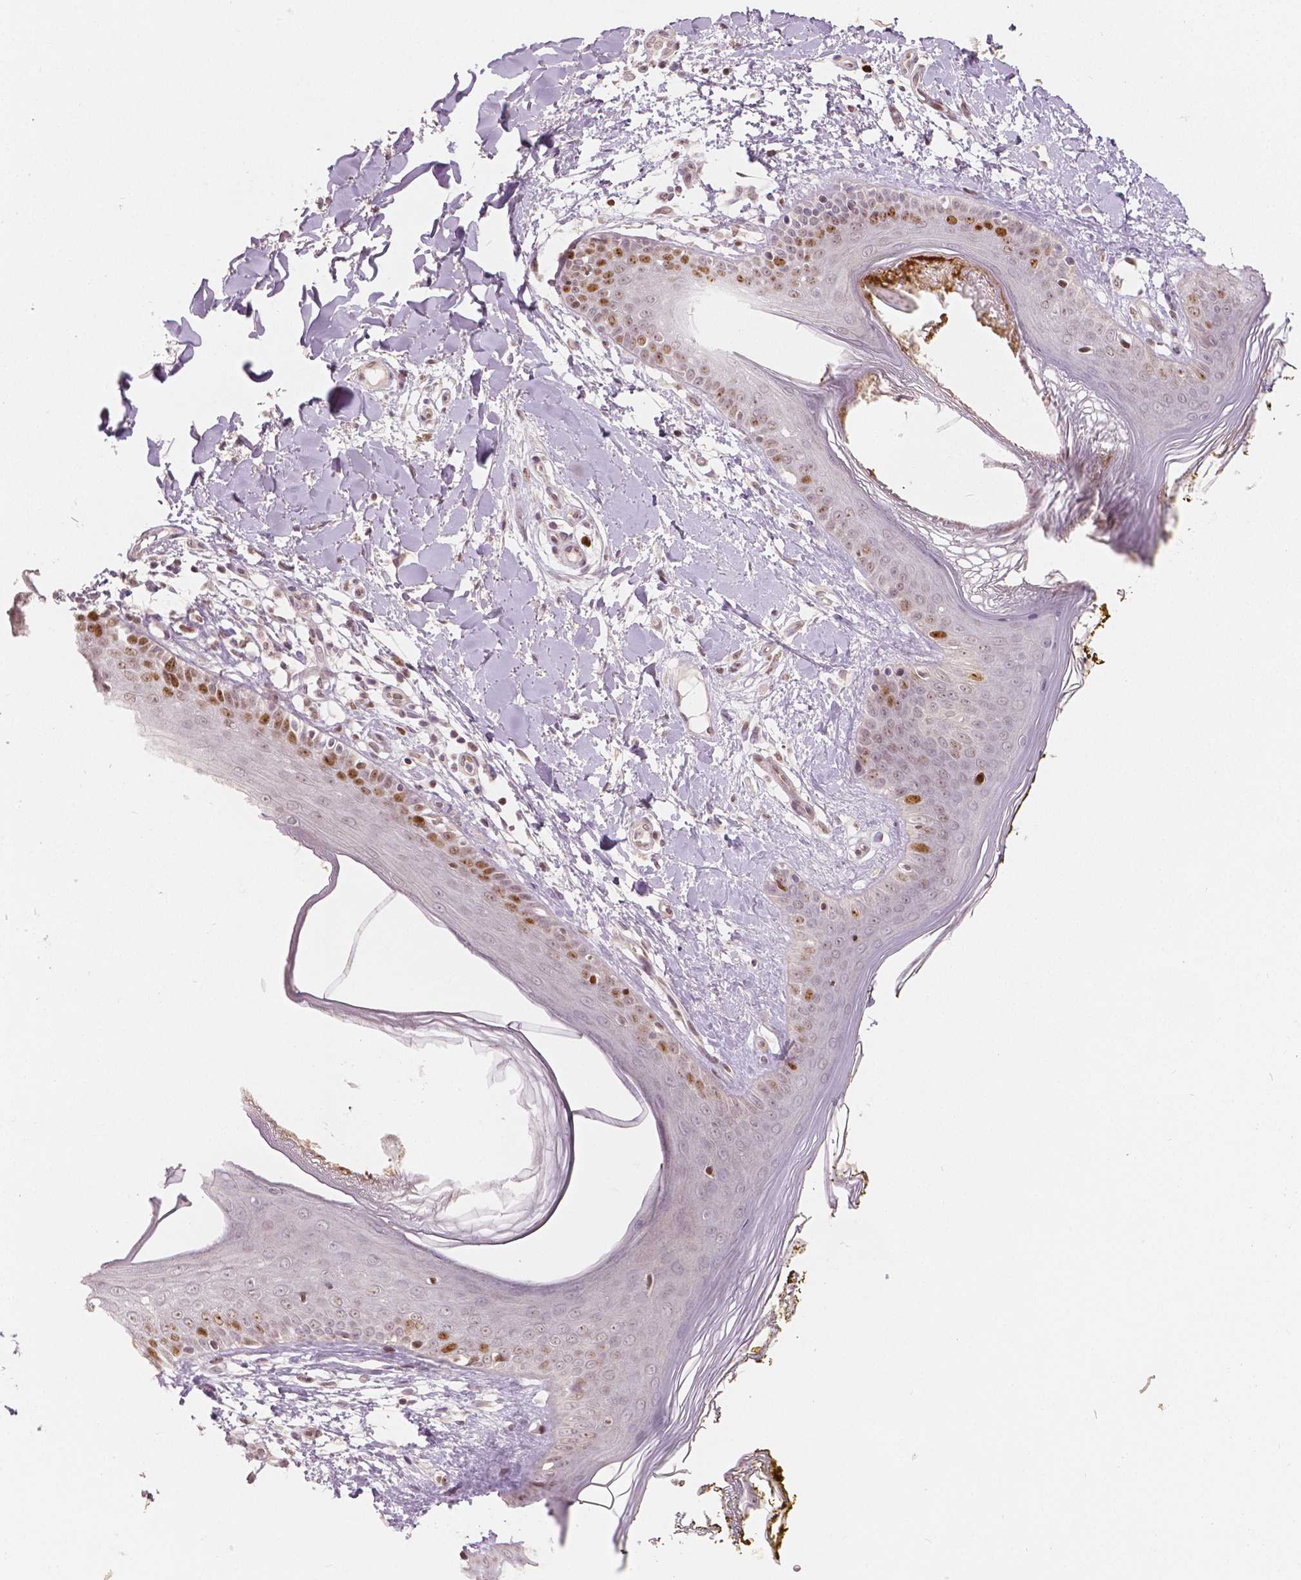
{"staining": {"intensity": "weak", "quantity": "<25%", "location": "nuclear"}, "tissue": "skin", "cell_type": "Fibroblasts", "image_type": "normal", "snomed": [{"axis": "morphology", "description": "Normal tissue, NOS"}, {"axis": "topography", "description": "Skin"}], "caption": "This image is of unremarkable skin stained with IHC to label a protein in brown with the nuclei are counter-stained blue. There is no positivity in fibroblasts. (Stains: DAB immunohistochemistry (IHC) with hematoxylin counter stain, Microscopy: brightfield microscopy at high magnification).", "gene": "NSD2", "patient": {"sex": "female", "age": 34}}